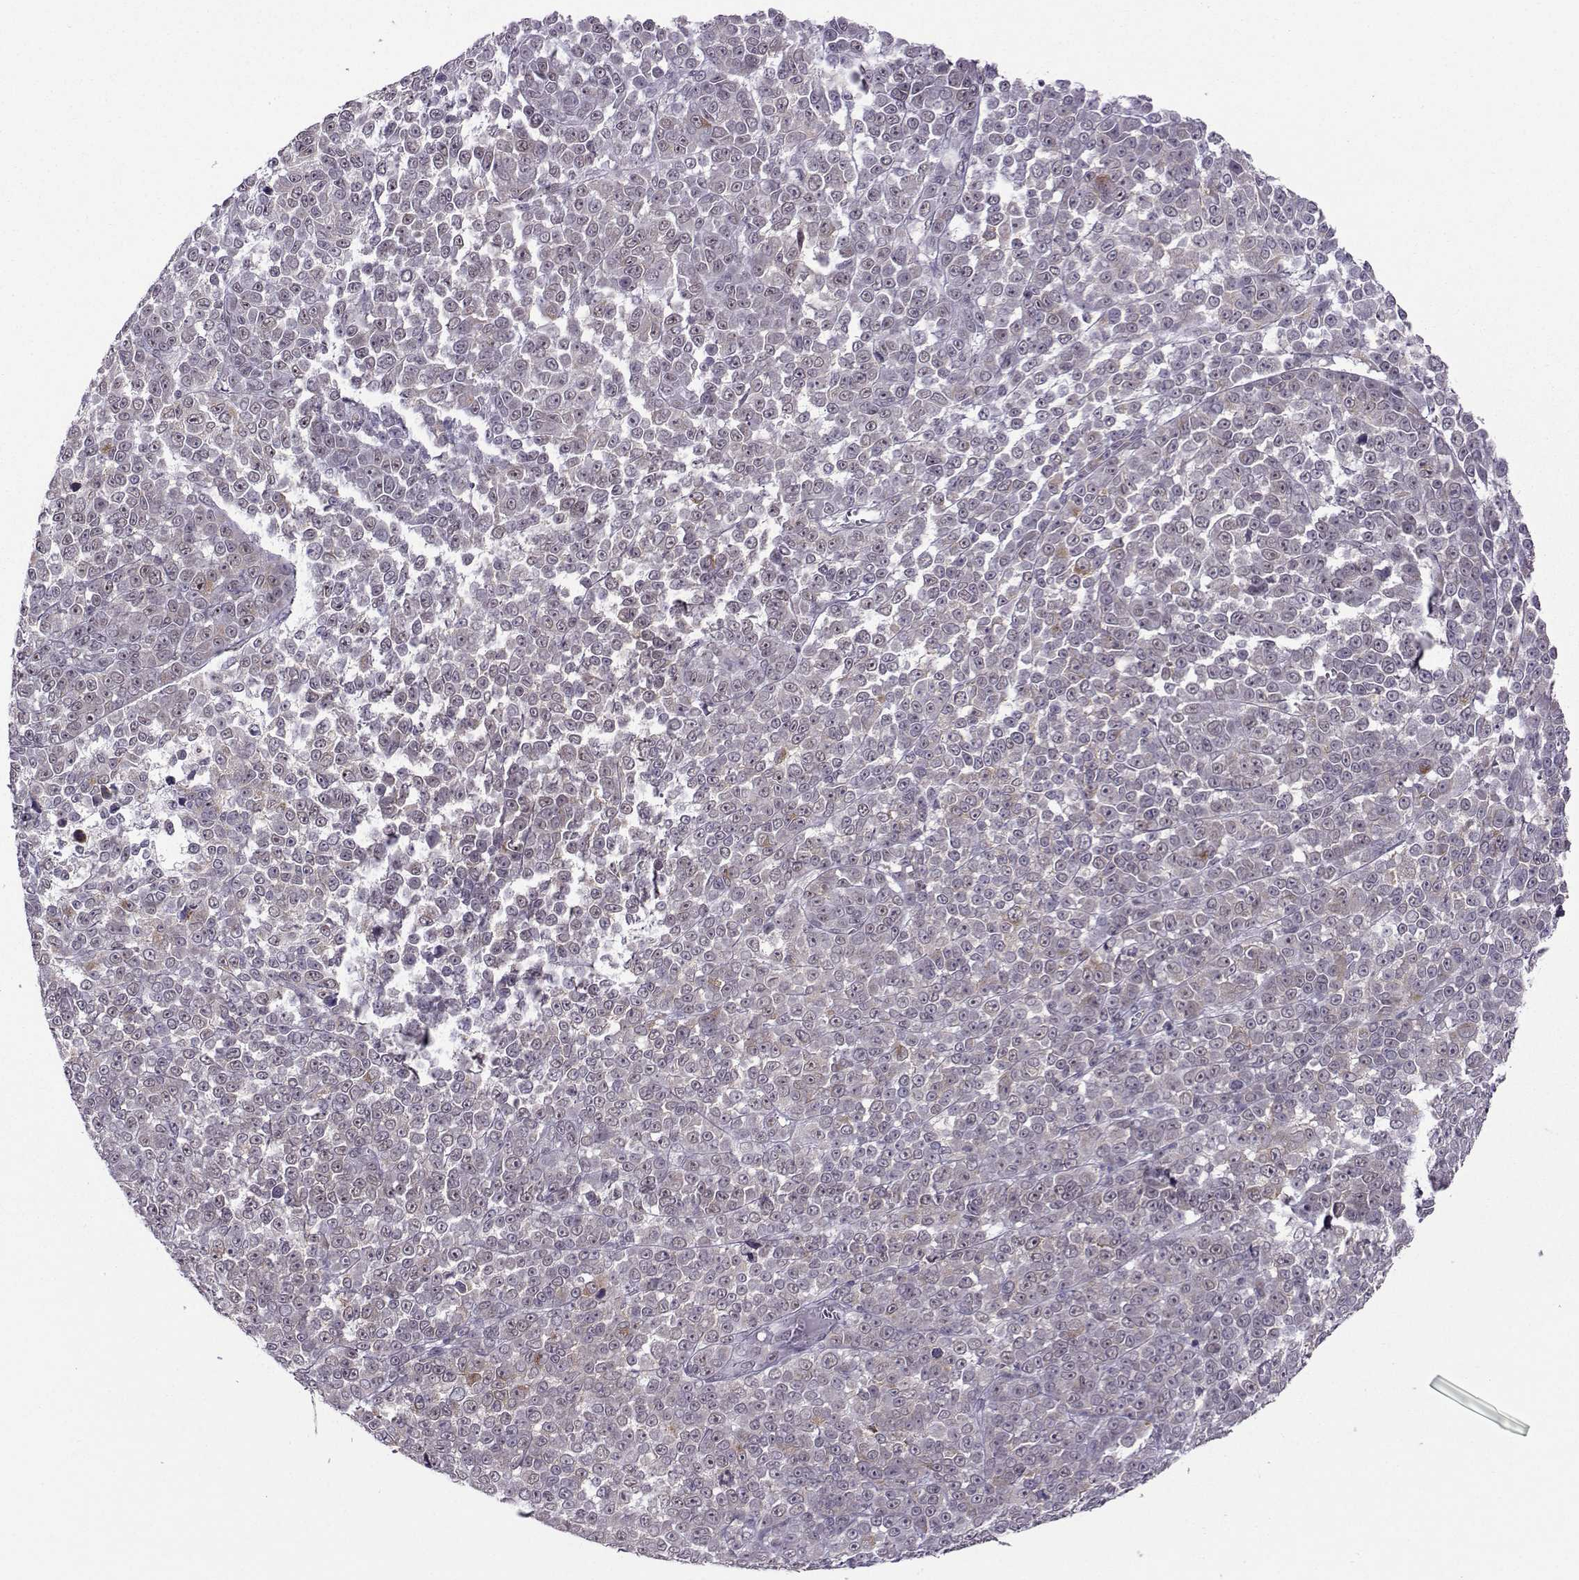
{"staining": {"intensity": "negative", "quantity": "none", "location": "none"}, "tissue": "melanoma", "cell_type": "Tumor cells", "image_type": "cancer", "snomed": [{"axis": "morphology", "description": "Malignant melanoma, NOS"}, {"axis": "topography", "description": "Skin"}], "caption": "Immunohistochemical staining of human malignant melanoma exhibits no significant positivity in tumor cells. (DAB (3,3'-diaminobenzidine) IHC visualized using brightfield microscopy, high magnification).", "gene": "DDX20", "patient": {"sex": "female", "age": 95}}